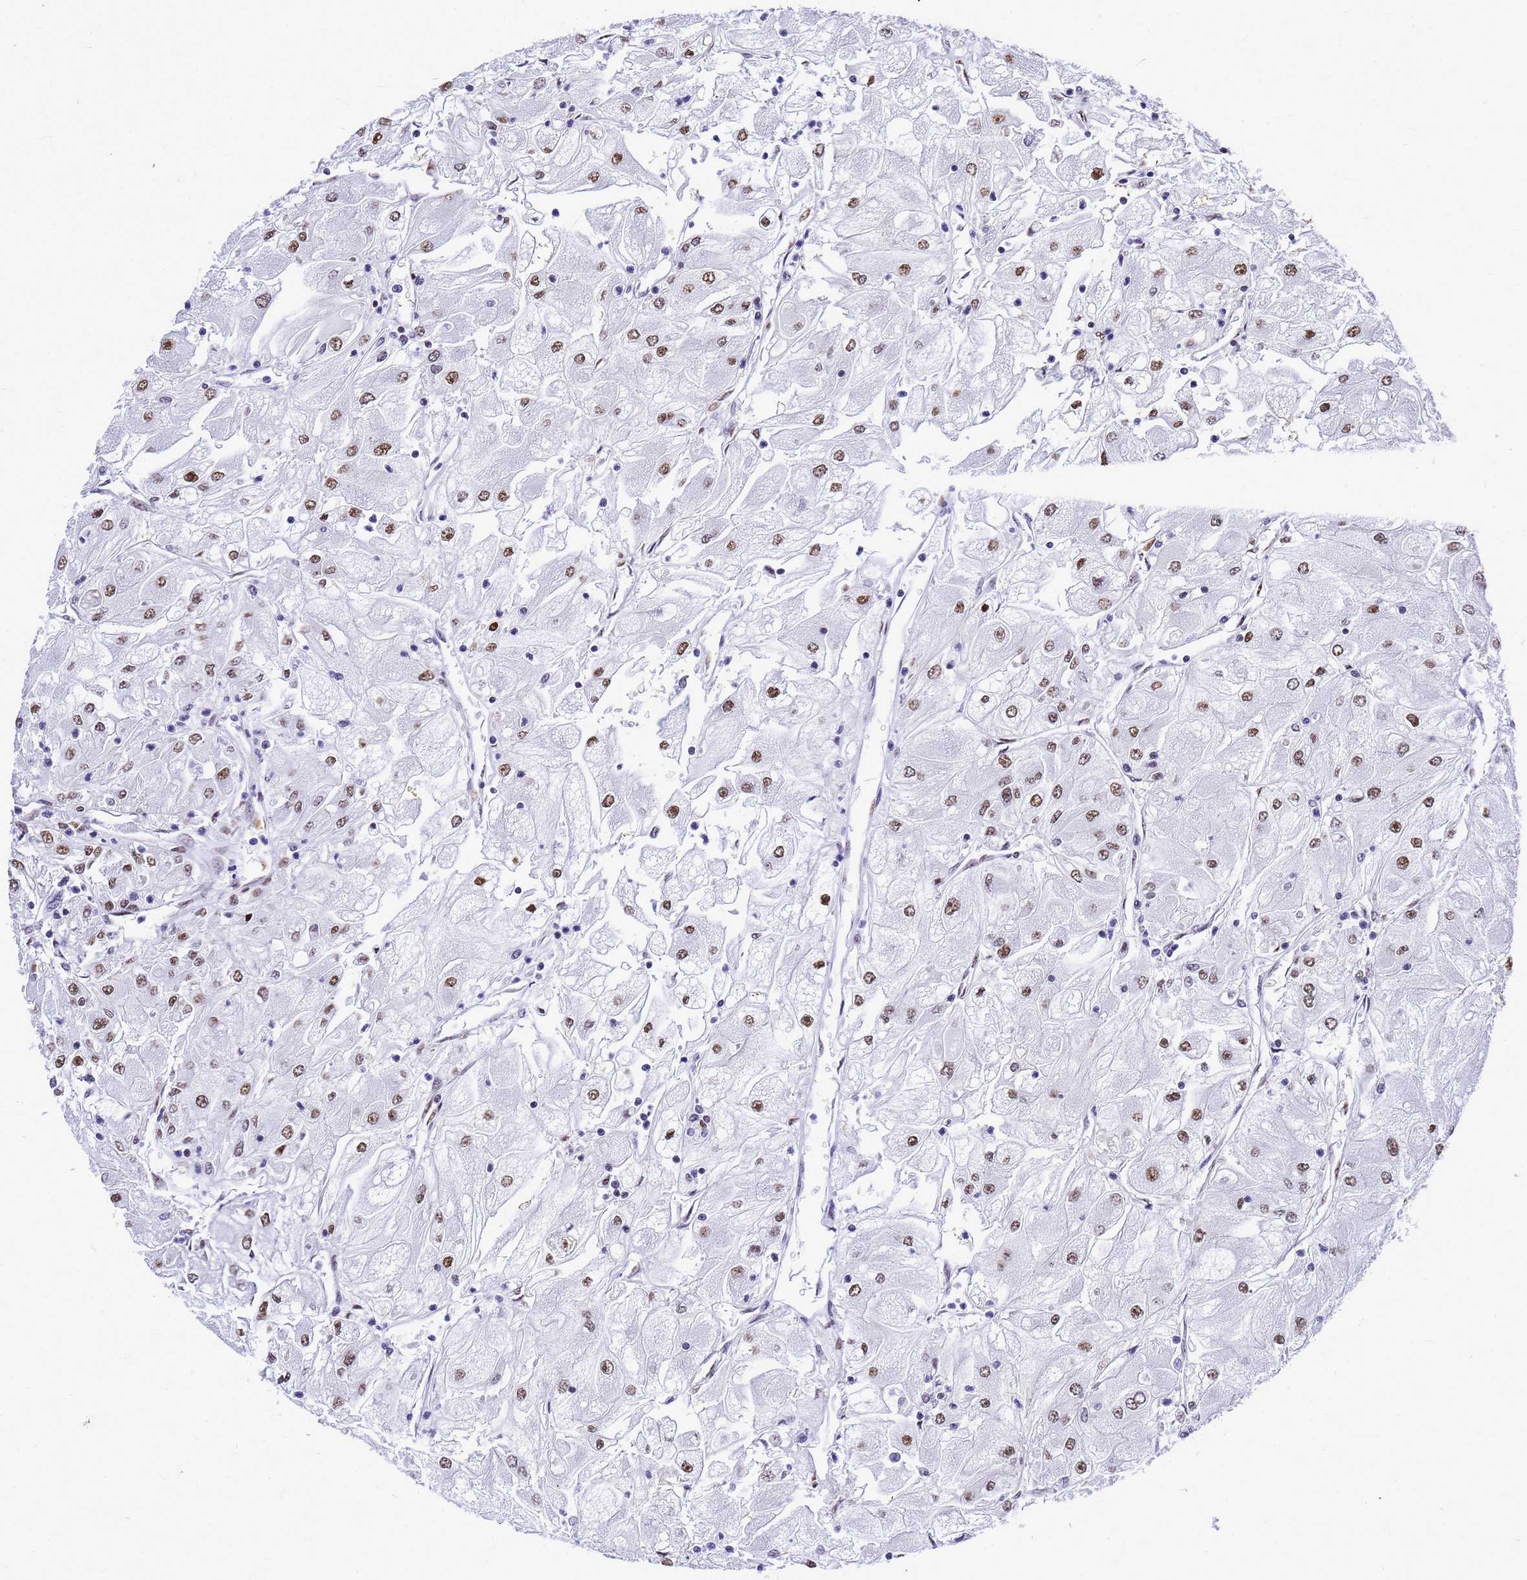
{"staining": {"intensity": "moderate", "quantity": ">75%", "location": "nuclear"}, "tissue": "renal cancer", "cell_type": "Tumor cells", "image_type": "cancer", "snomed": [{"axis": "morphology", "description": "Adenocarcinoma, NOS"}, {"axis": "topography", "description": "Kidney"}], "caption": "Immunohistochemical staining of renal cancer demonstrates medium levels of moderate nuclear expression in about >75% of tumor cells.", "gene": "SART3", "patient": {"sex": "male", "age": 80}}